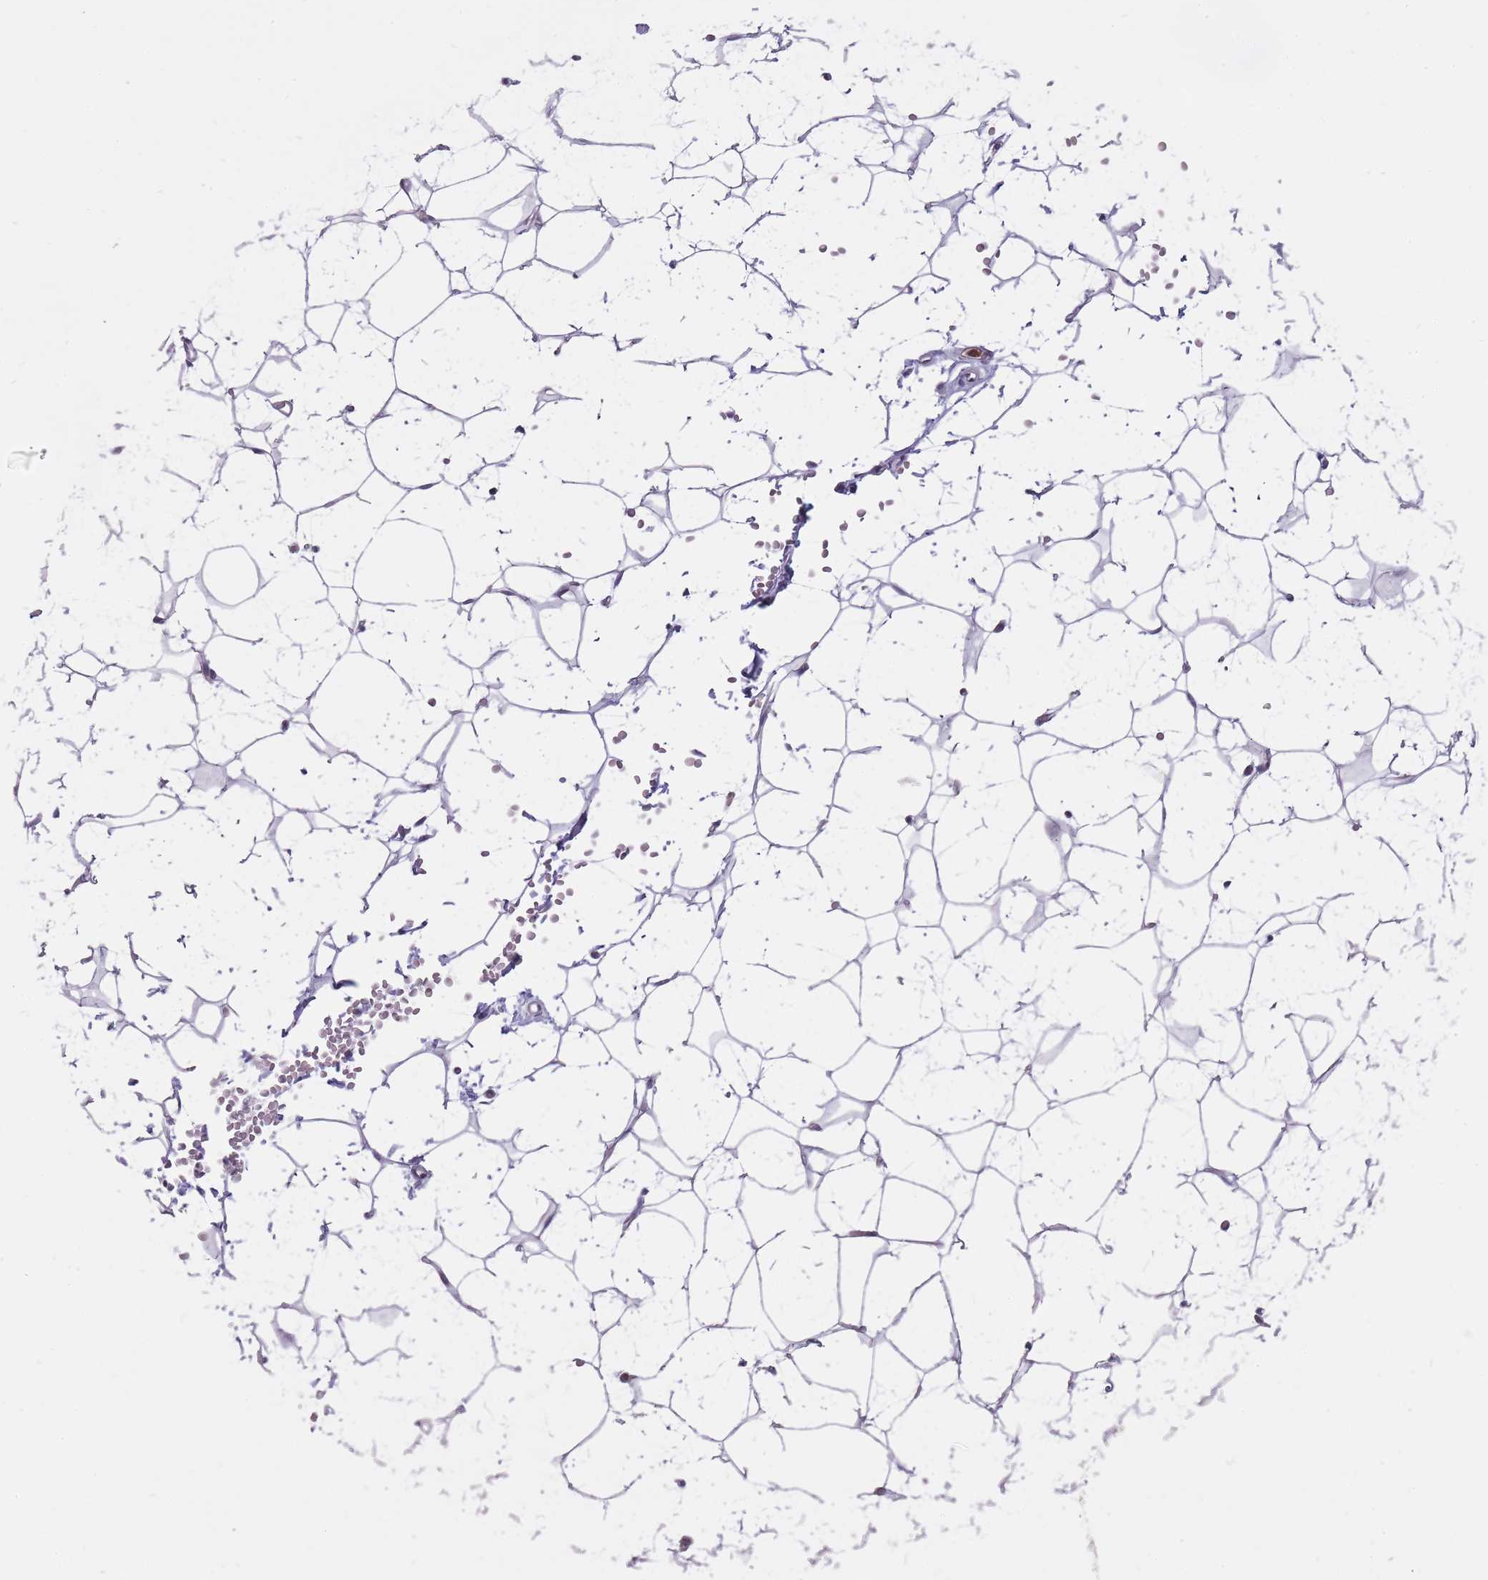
{"staining": {"intensity": "negative", "quantity": "none", "location": "none"}, "tissue": "adipose tissue", "cell_type": "Adipocytes", "image_type": "normal", "snomed": [{"axis": "morphology", "description": "Normal tissue, NOS"}, {"axis": "topography", "description": "Breast"}], "caption": "Immunohistochemistry of unremarkable human adipose tissue exhibits no expression in adipocytes. (Stains: DAB IHC with hematoxylin counter stain, Microscopy: brightfield microscopy at high magnification).", "gene": "ZNF662", "patient": {"sex": "female", "age": 23}}